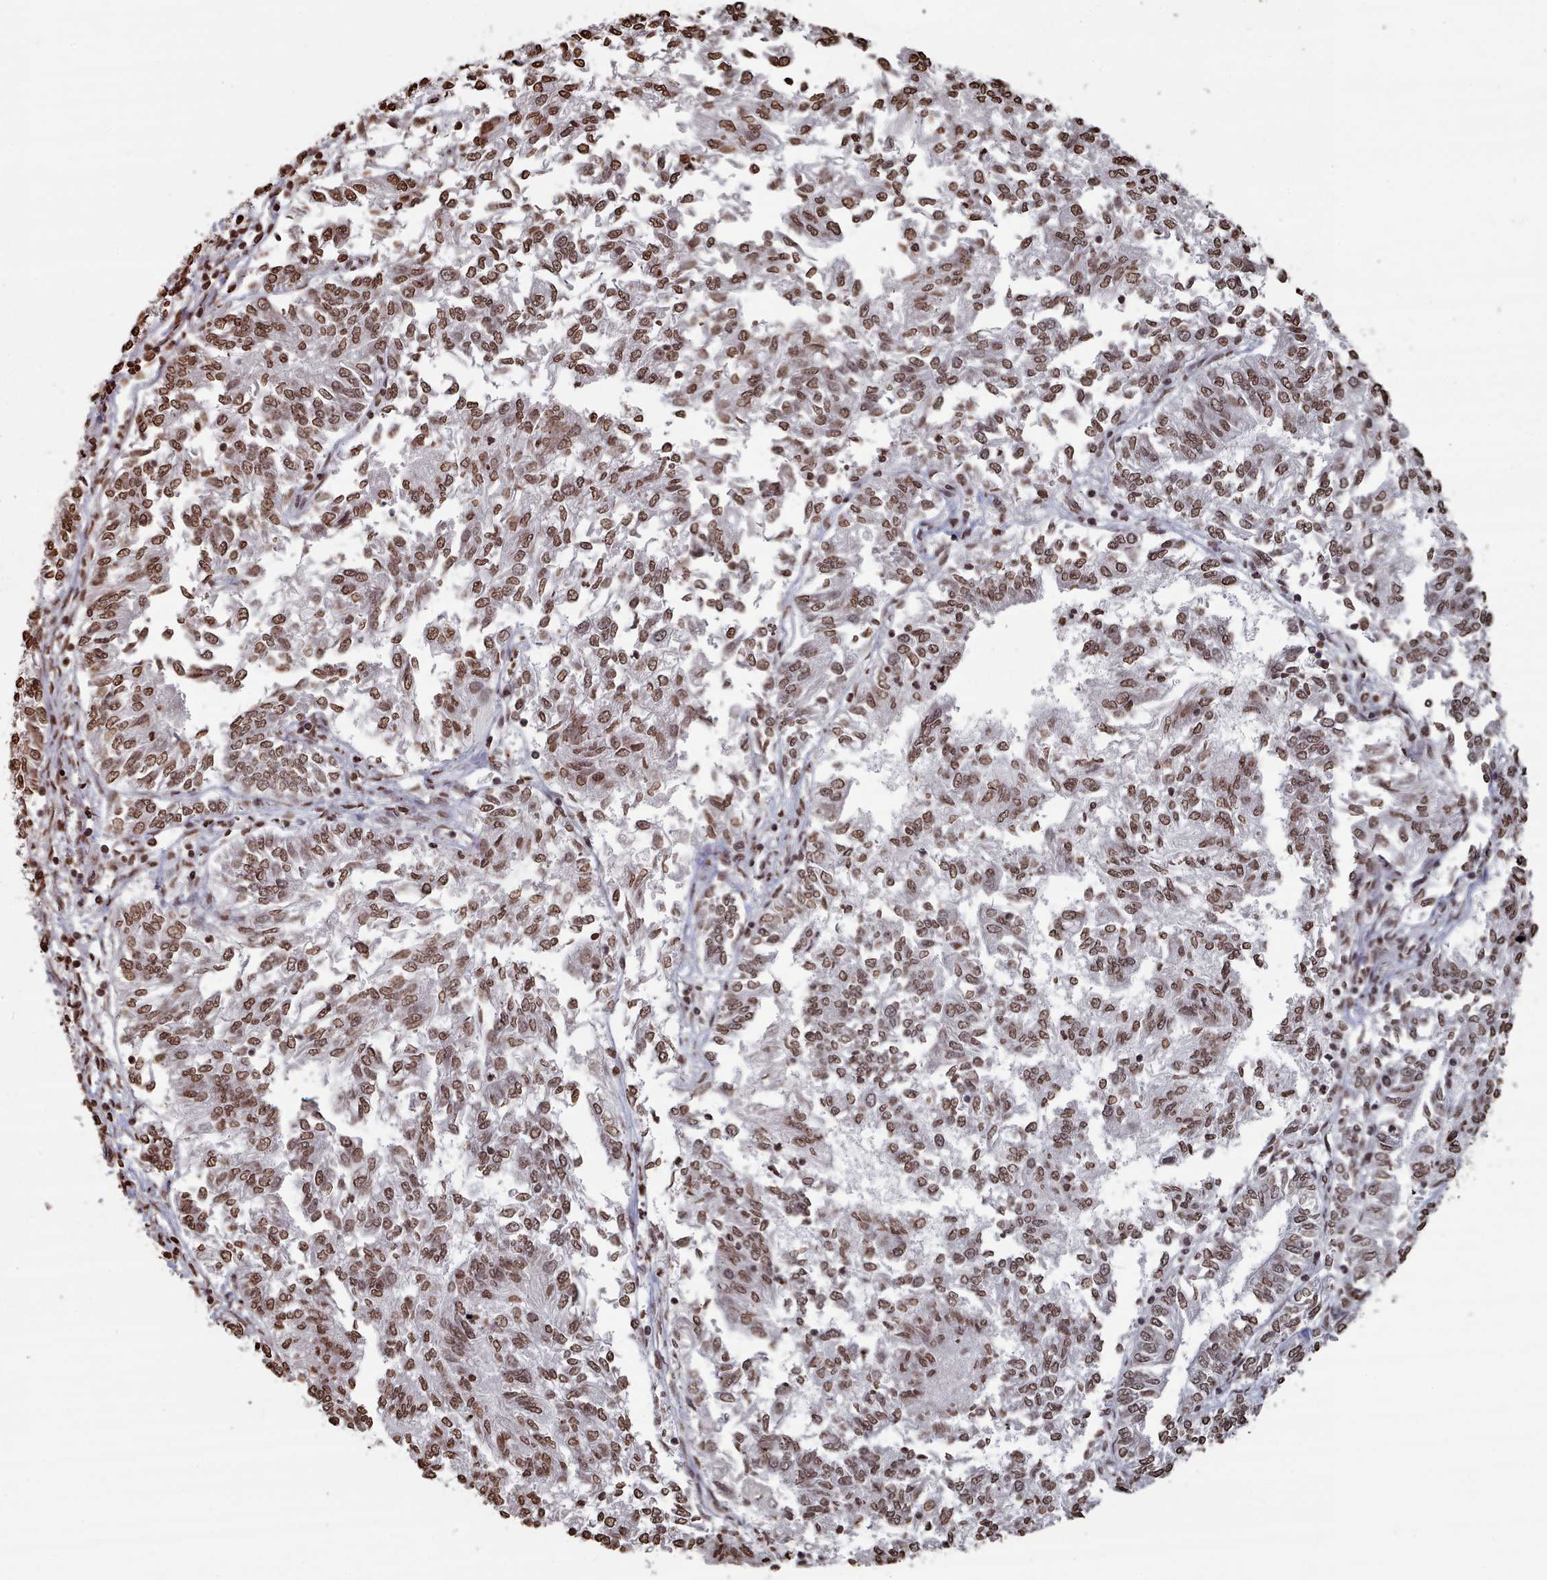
{"staining": {"intensity": "moderate", "quantity": ">75%", "location": "nuclear"}, "tissue": "endometrial cancer", "cell_type": "Tumor cells", "image_type": "cancer", "snomed": [{"axis": "morphology", "description": "Adenocarcinoma, NOS"}, {"axis": "topography", "description": "Endometrium"}], "caption": "The immunohistochemical stain labels moderate nuclear positivity in tumor cells of endometrial cancer tissue. The staining was performed using DAB to visualize the protein expression in brown, while the nuclei were stained in blue with hematoxylin (Magnification: 20x).", "gene": "PLEKHG5", "patient": {"sex": "female", "age": 58}}